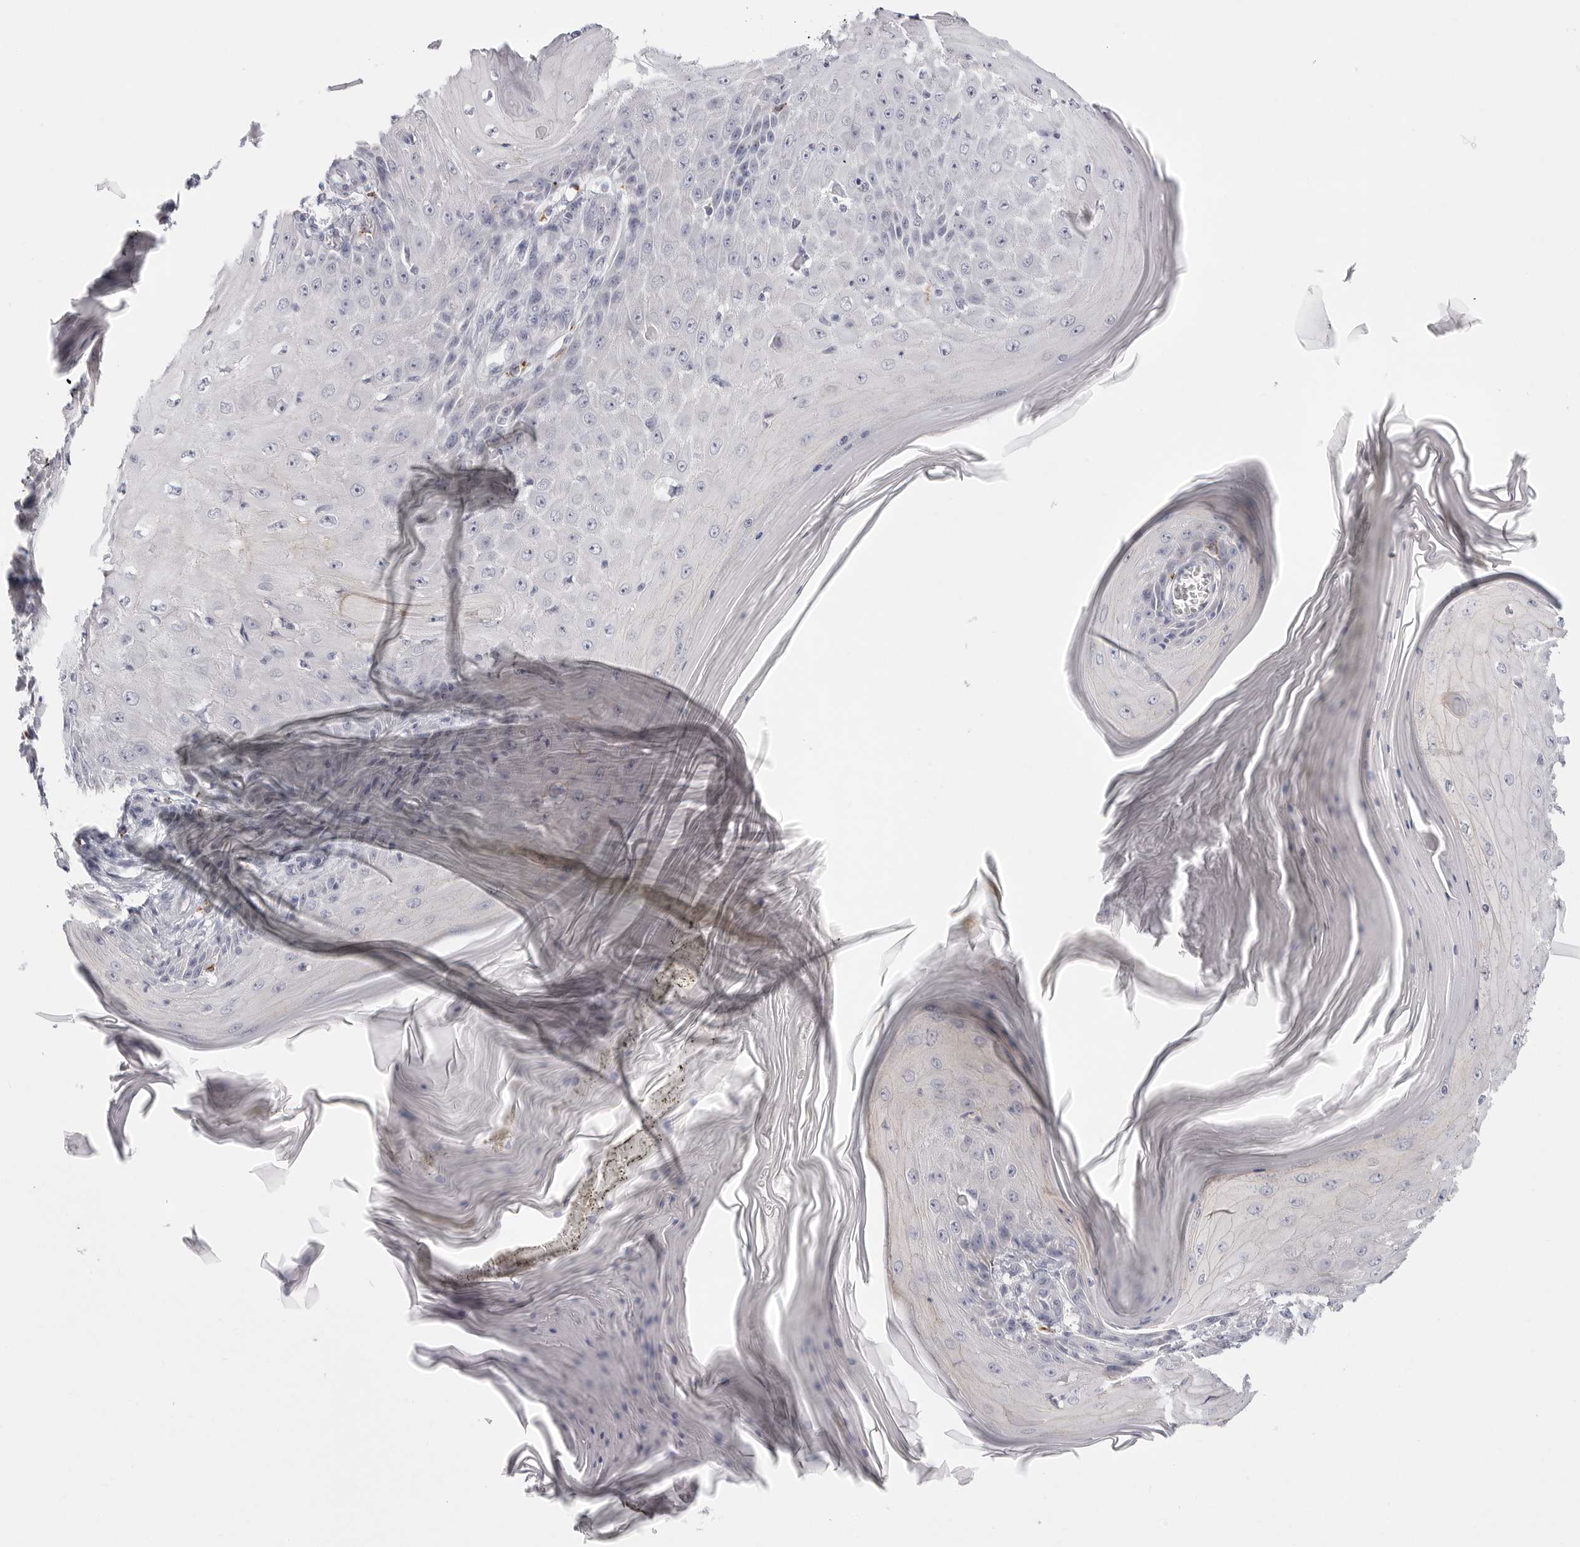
{"staining": {"intensity": "negative", "quantity": "none", "location": "none"}, "tissue": "skin cancer", "cell_type": "Tumor cells", "image_type": "cancer", "snomed": [{"axis": "morphology", "description": "Squamous cell carcinoma, NOS"}, {"axis": "topography", "description": "Skin"}], "caption": "DAB (3,3'-diaminobenzidine) immunohistochemical staining of skin cancer (squamous cell carcinoma) demonstrates no significant expression in tumor cells.", "gene": "ELP3", "patient": {"sex": "female", "age": 73}}